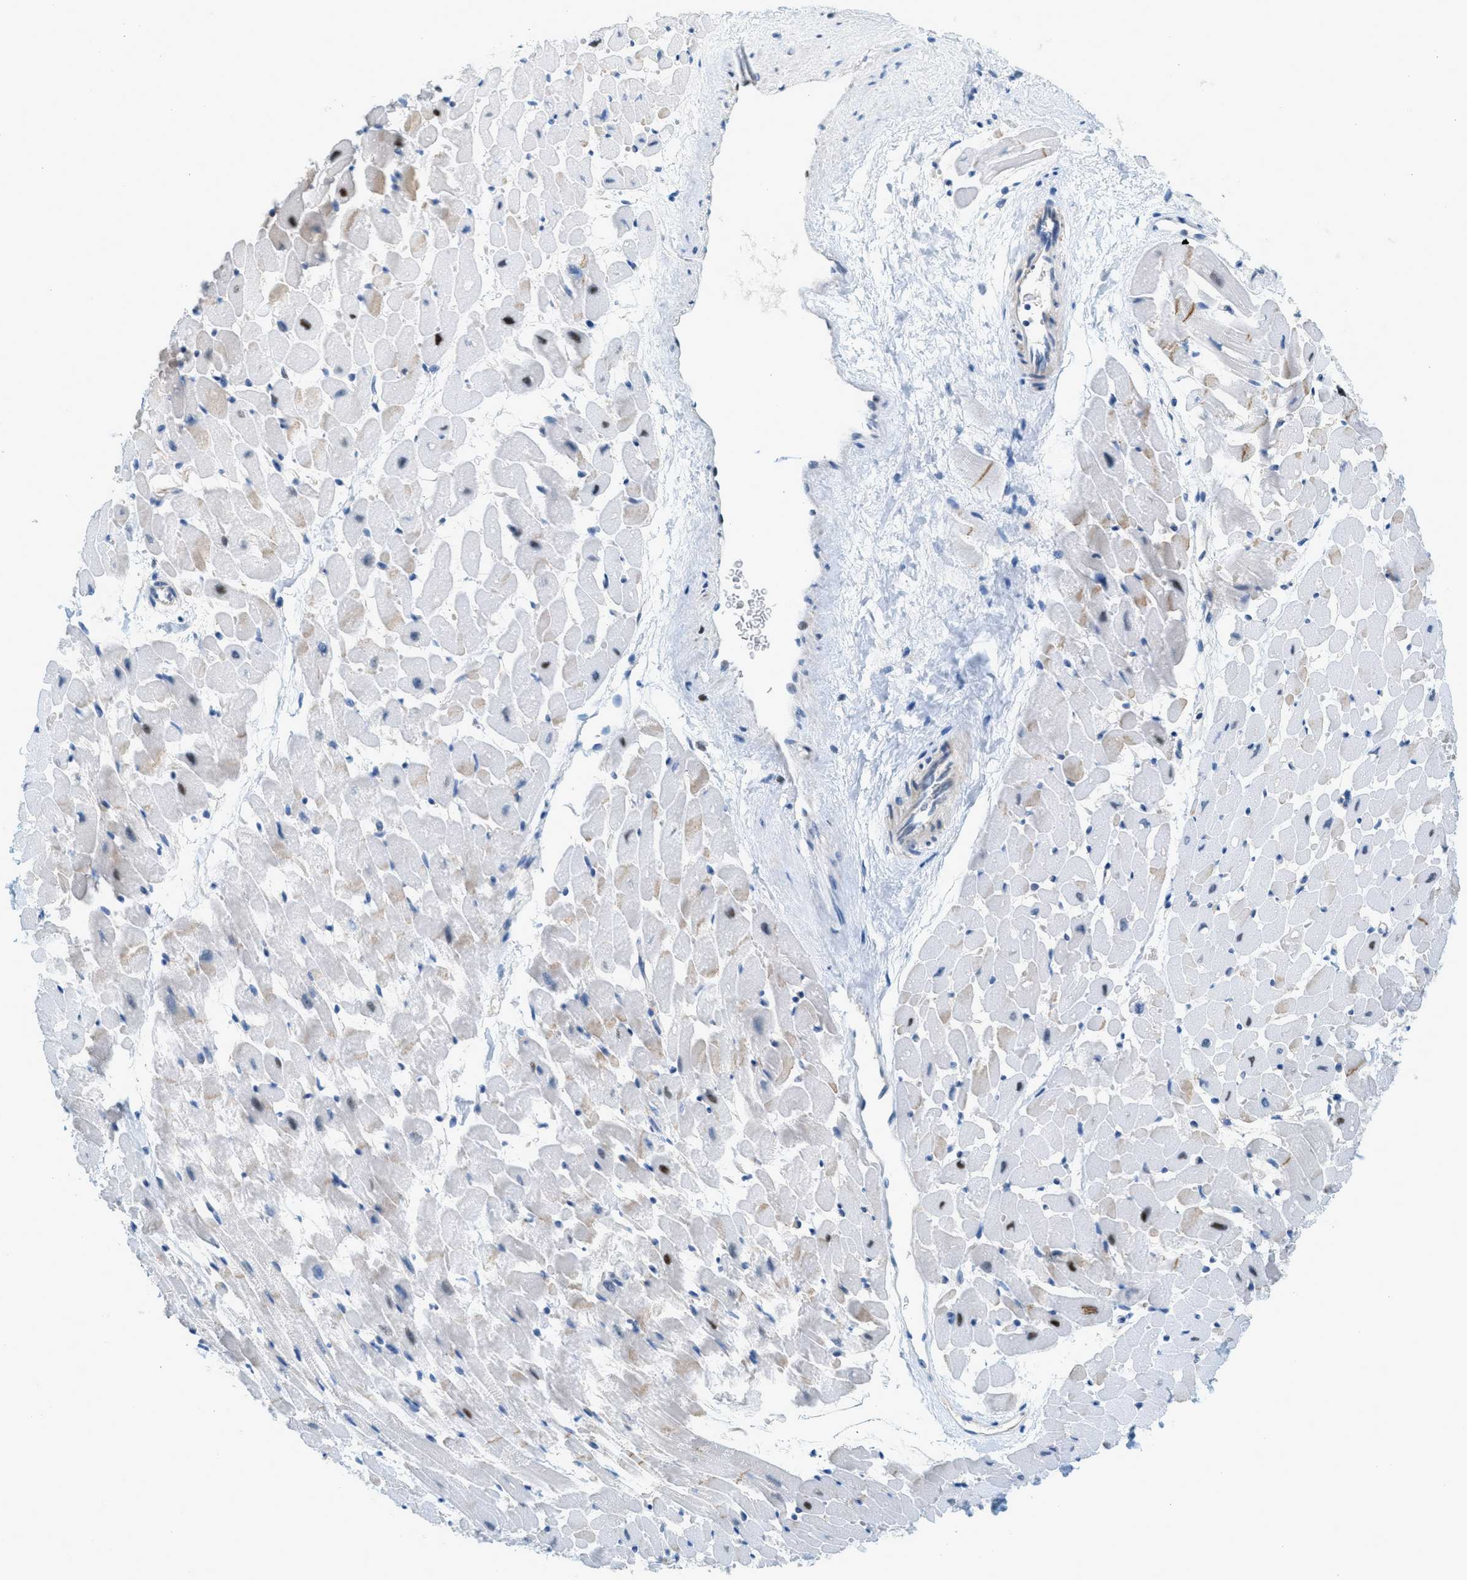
{"staining": {"intensity": "moderate", "quantity": "<25%", "location": "cytoplasmic/membranous"}, "tissue": "heart muscle", "cell_type": "Cardiomyocytes", "image_type": "normal", "snomed": [{"axis": "morphology", "description": "Normal tissue, NOS"}, {"axis": "topography", "description": "Heart"}], "caption": "Immunohistochemistry (IHC) of benign human heart muscle reveals low levels of moderate cytoplasmic/membranous staining in about <25% of cardiomyocytes. (IHC, brightfield microscopy, high magnification).", "gene": "CYP4X1", "patient": {"sex": "male", "age": 45}}